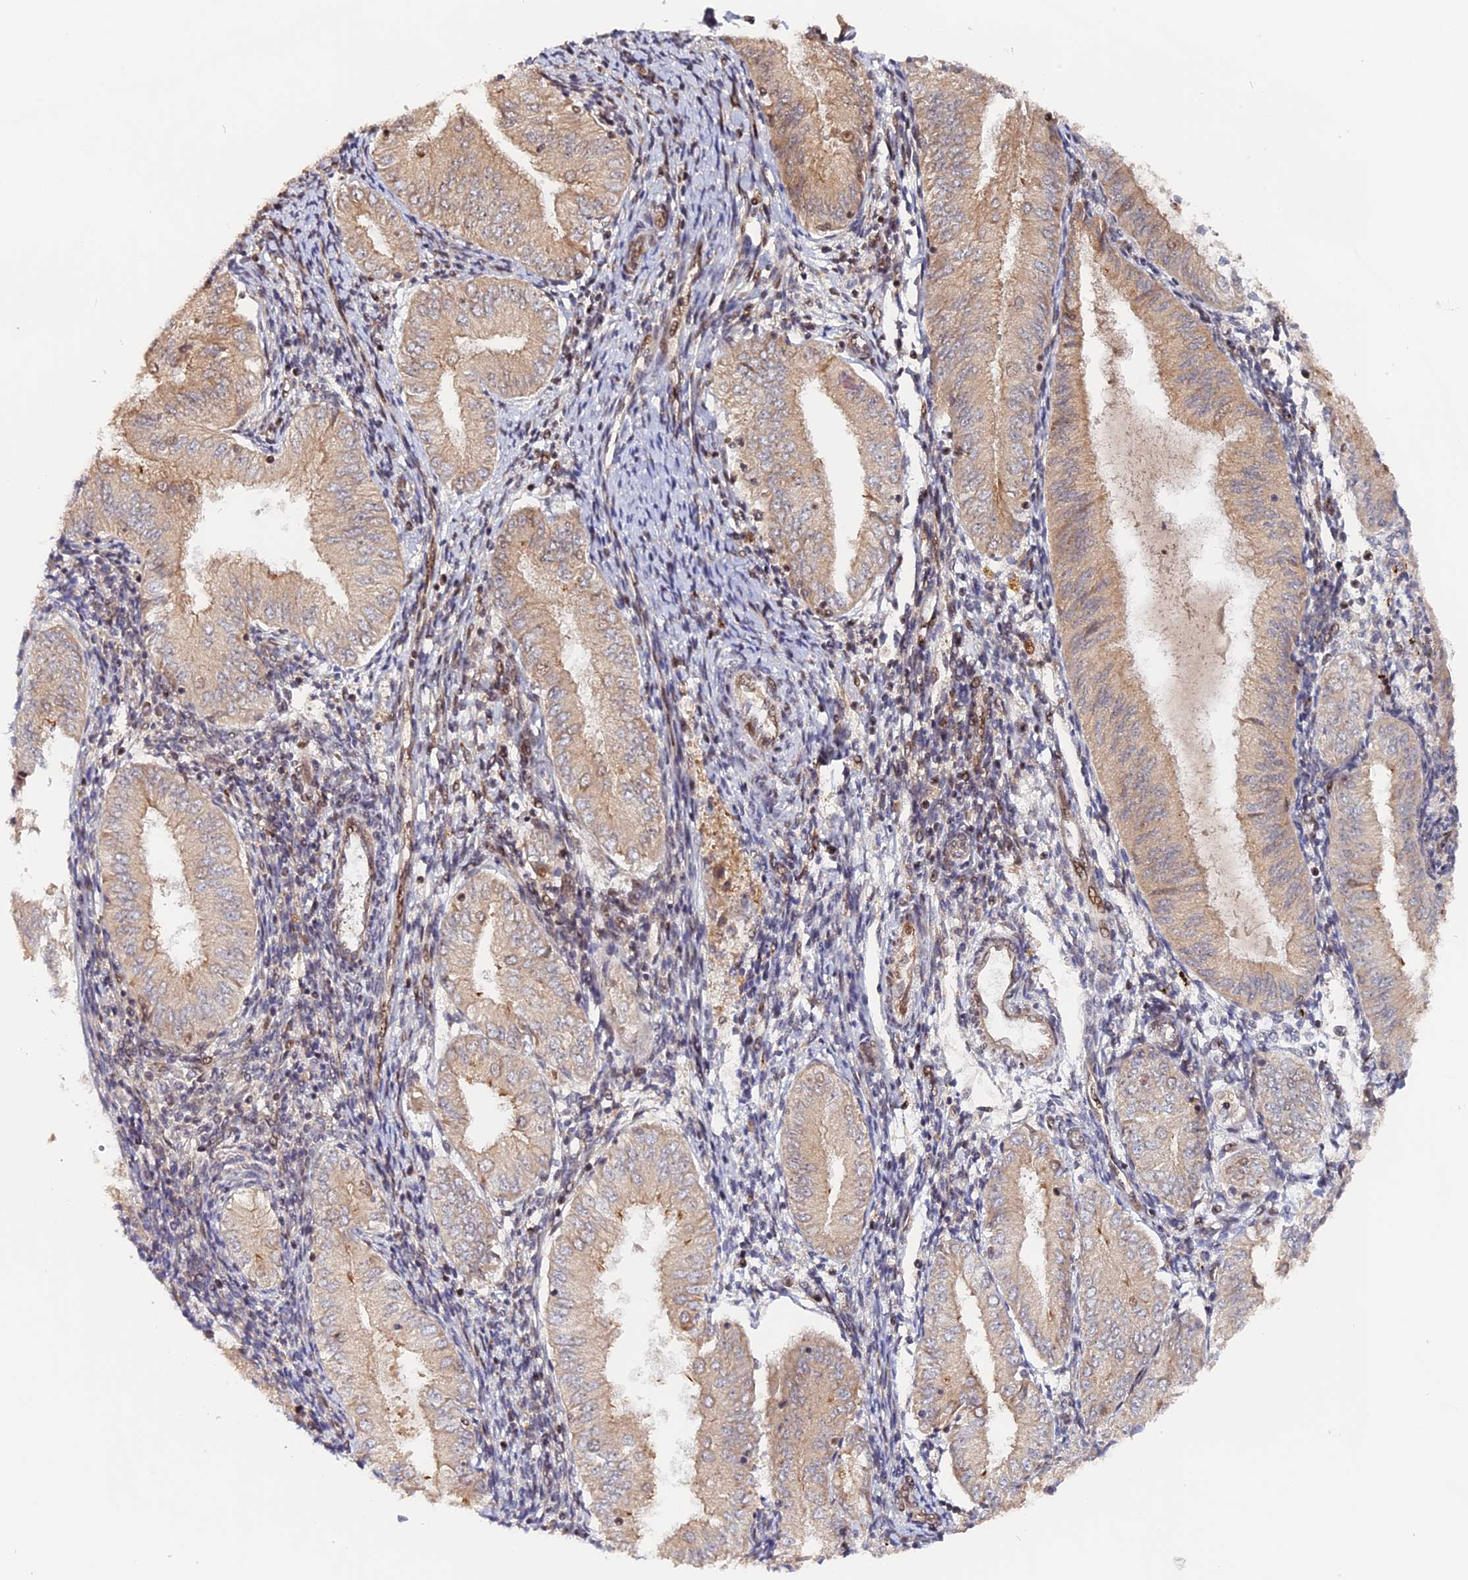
{"staining": {"intensity": "weak", "quantity": "25%-75%", "location": "cytoplasmic/membranous,nuclear"}, "tissue": "endometrial cancer", "cell_type": "Tumor cells", "image_type": "cancer", "snomed": [{"axis": "morphology", "description": "Adenocarcinoma, NOS"}, {"axis": "topography", "description": "Endometrium"}], "caption": "This is a histology image of immunohistochemistry staining of adenocarcinoma (endometrial), which shows weak positivity in the cytoplasmic/membranous and nuclear of tumor cells.", "gene": "ANKRD24", "patient": {"sex": "female", "age": 53}}